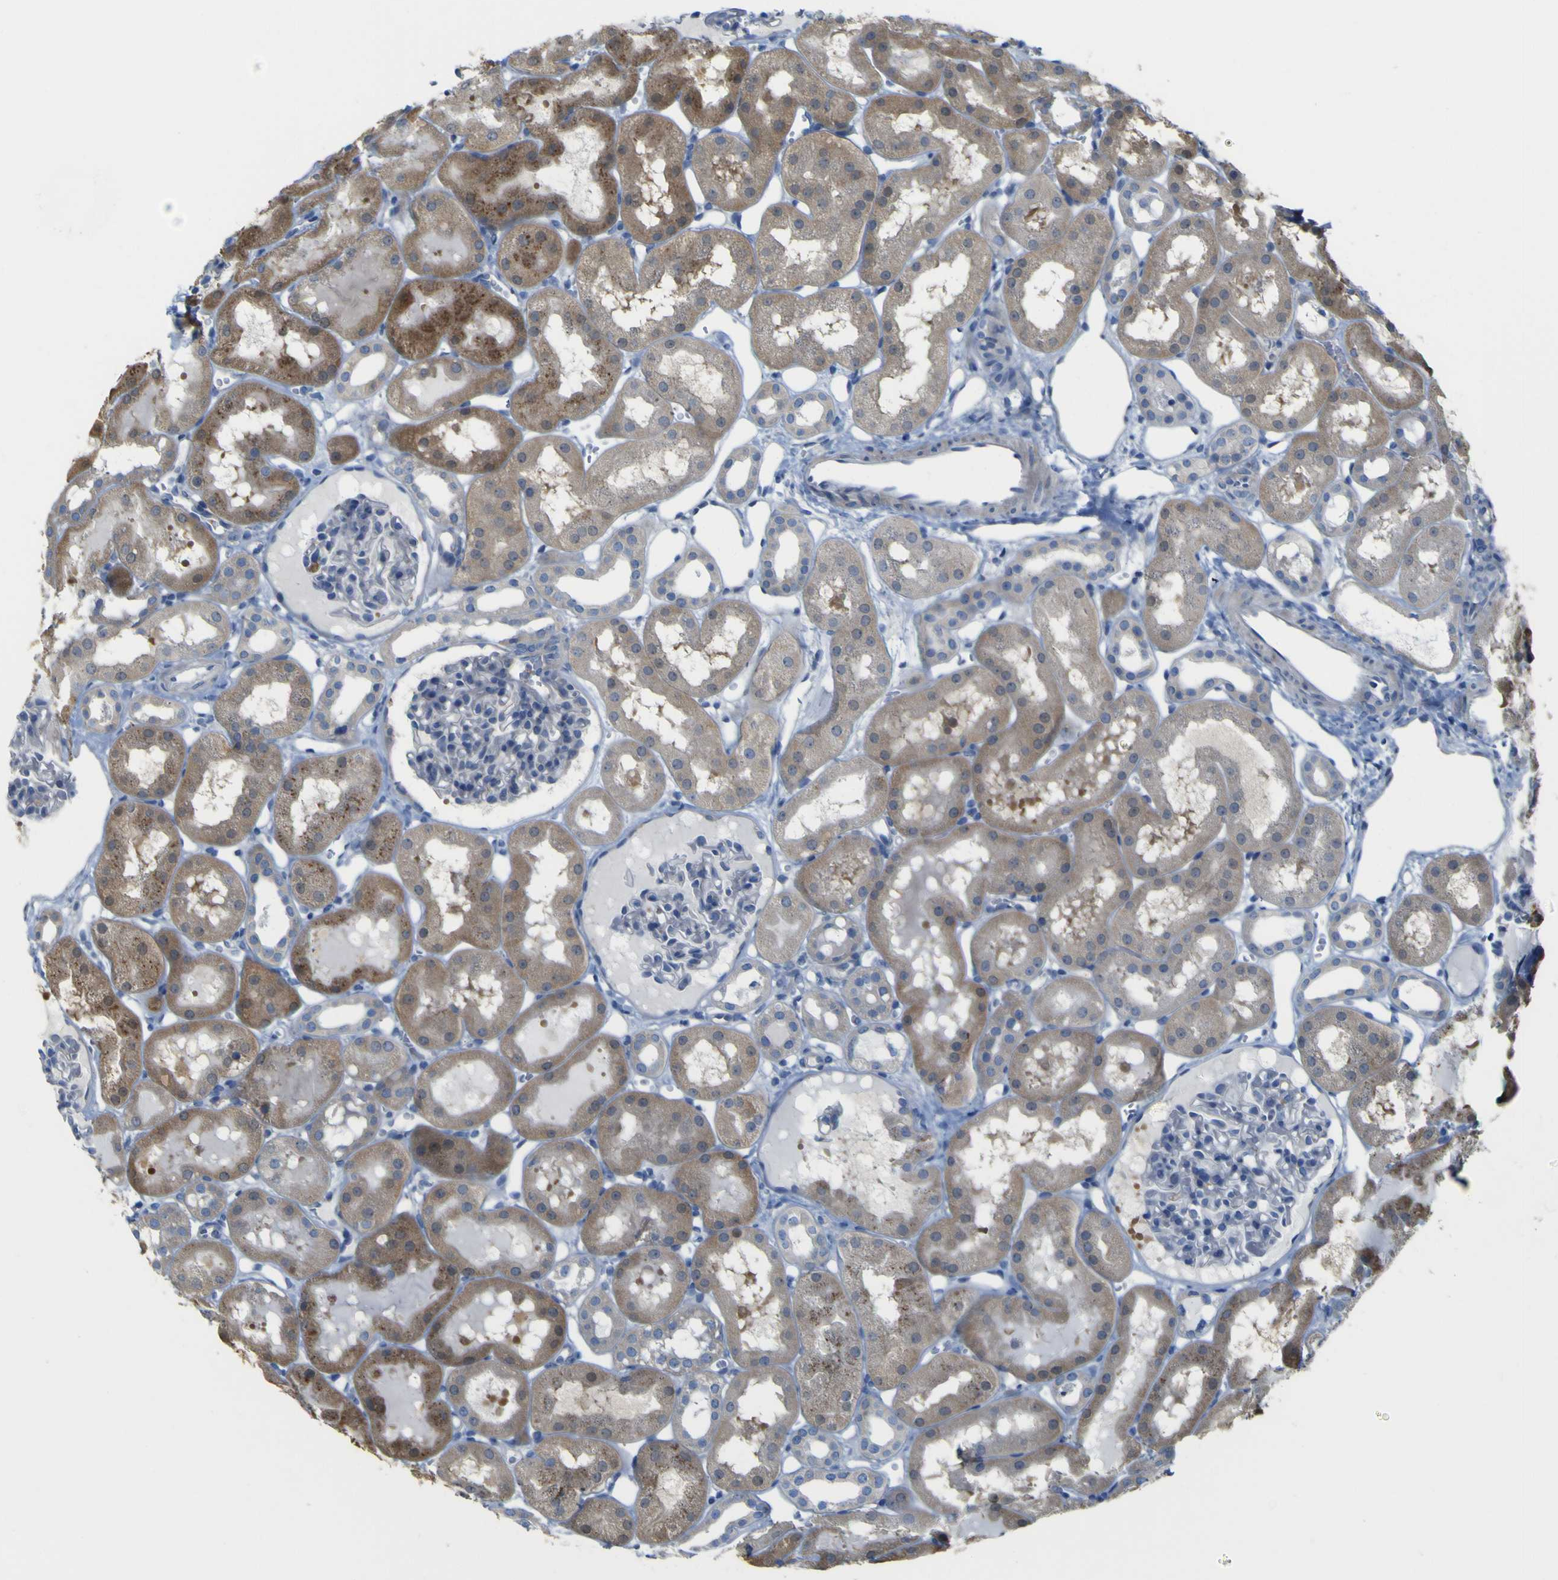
{"staining": {"intensity": "negative", "quantity": "none", "location": "none"}, "tissue": "kidney", "cell_type": "Cells in glomeruli", "image_type": "normal", "snomed": [{"axis": "morphology", "description": "Normal tissue, NOS"}, {"axis": "topography", "description": "Kidney"}, {"axis": "topography", "description": "Urinary bladder"}], "caption": "Immunohistochemistry (IHC) of normal kidney shows no expression in cells in glomeruli. (Brightfield microscopy of DAB immunohistochemistry (IHC) at high magnification).", "gene": "MYEOV", "patient": {"sex": "male", "age": 16}}